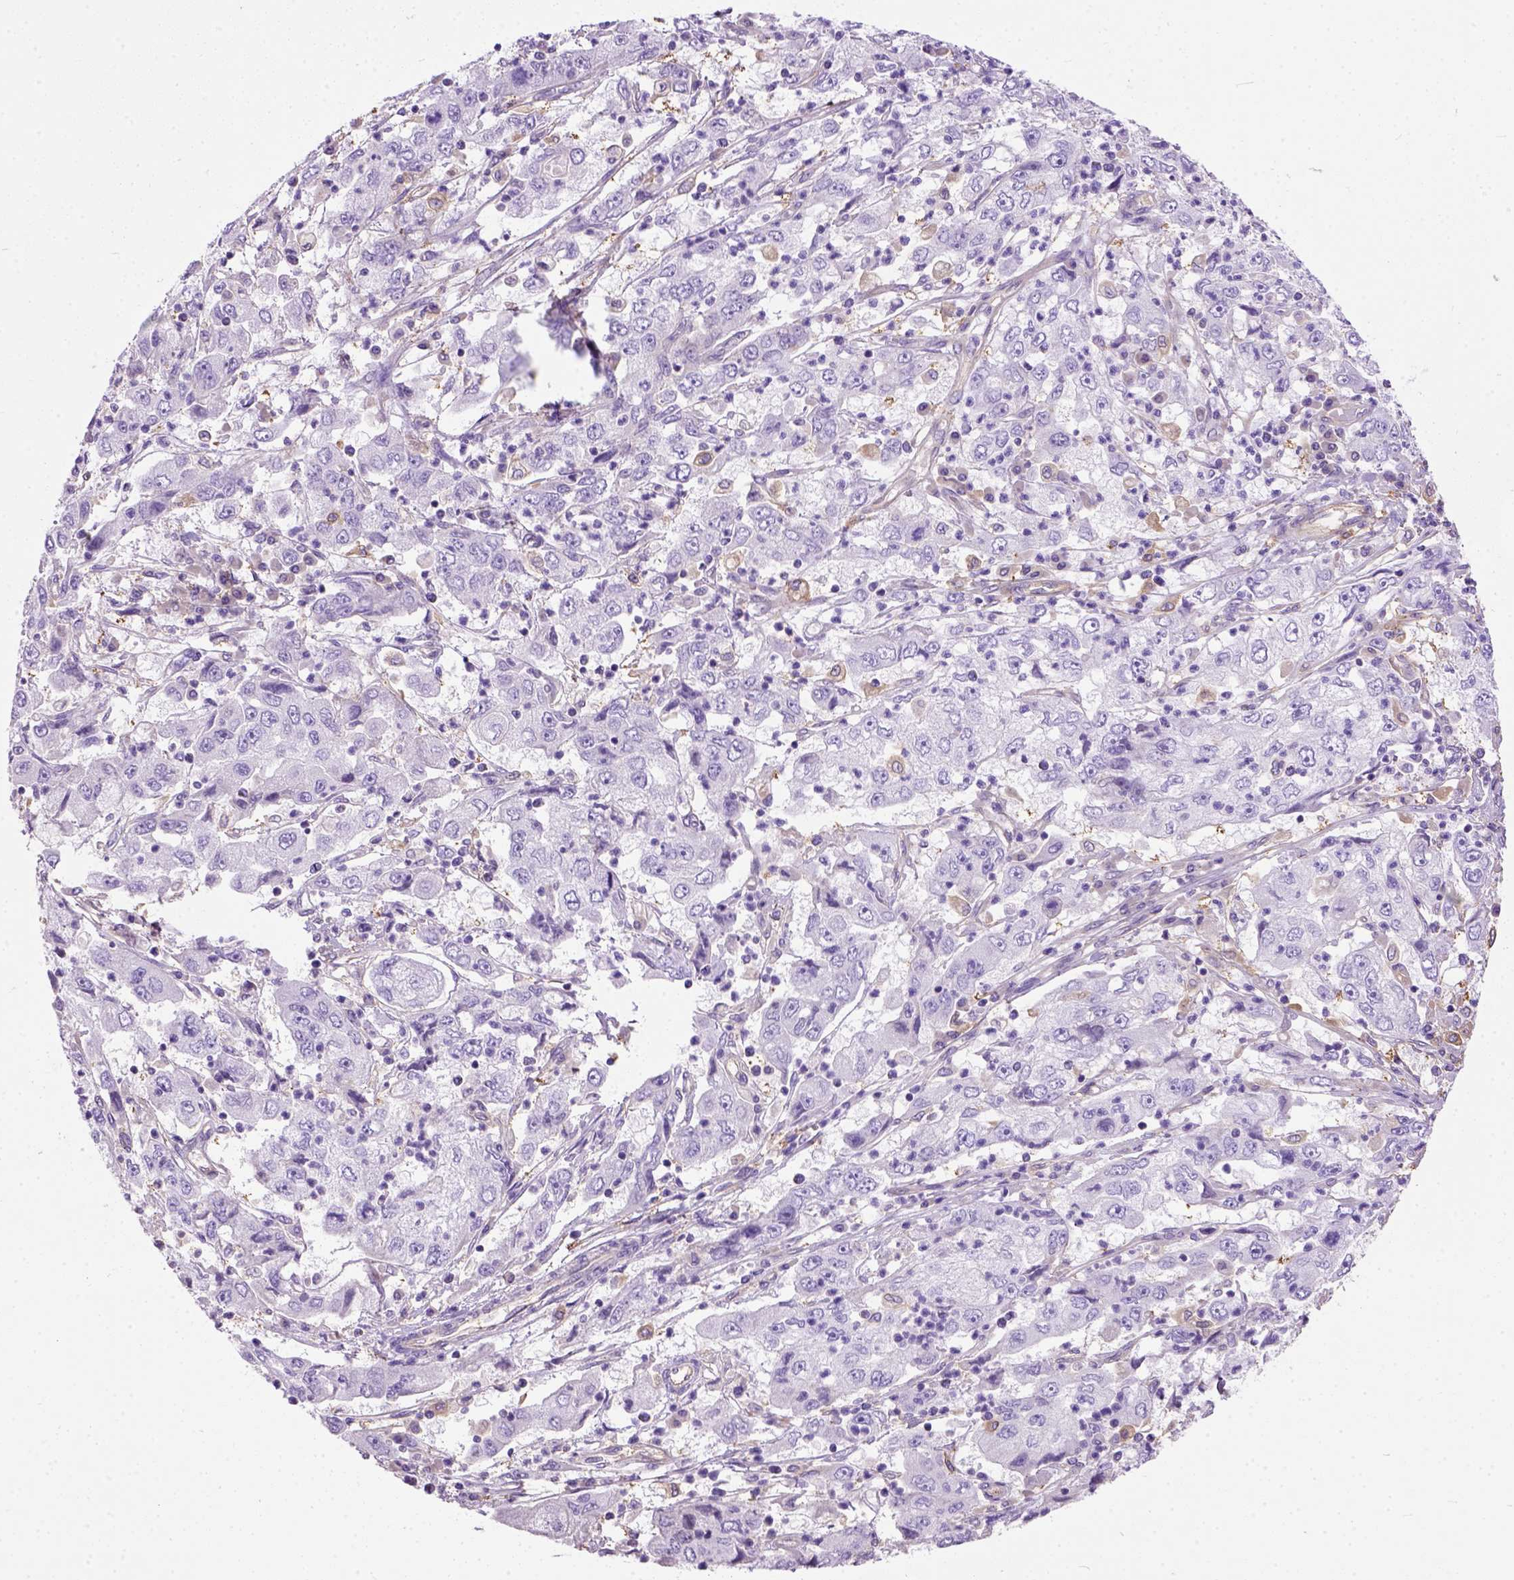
{"staining": {"intensity": "negative", "quantity": "none", "location": "none"}, "tissue": "cervical cancer", "cell_type": "Tumor cells", "image_type": "cancer", "snomed": [{"axis": "morphology", "description": "Squamous cell carcinoma, NOS"}, {"axis": "topography", "description": "Cervix"}], "caption": "Cervical cancer was stained to show a protein in brown. There is no significant positivity in tumor cells.", "gene": "SEMA4F", "patient": {"sex": "female", "age": 36}}